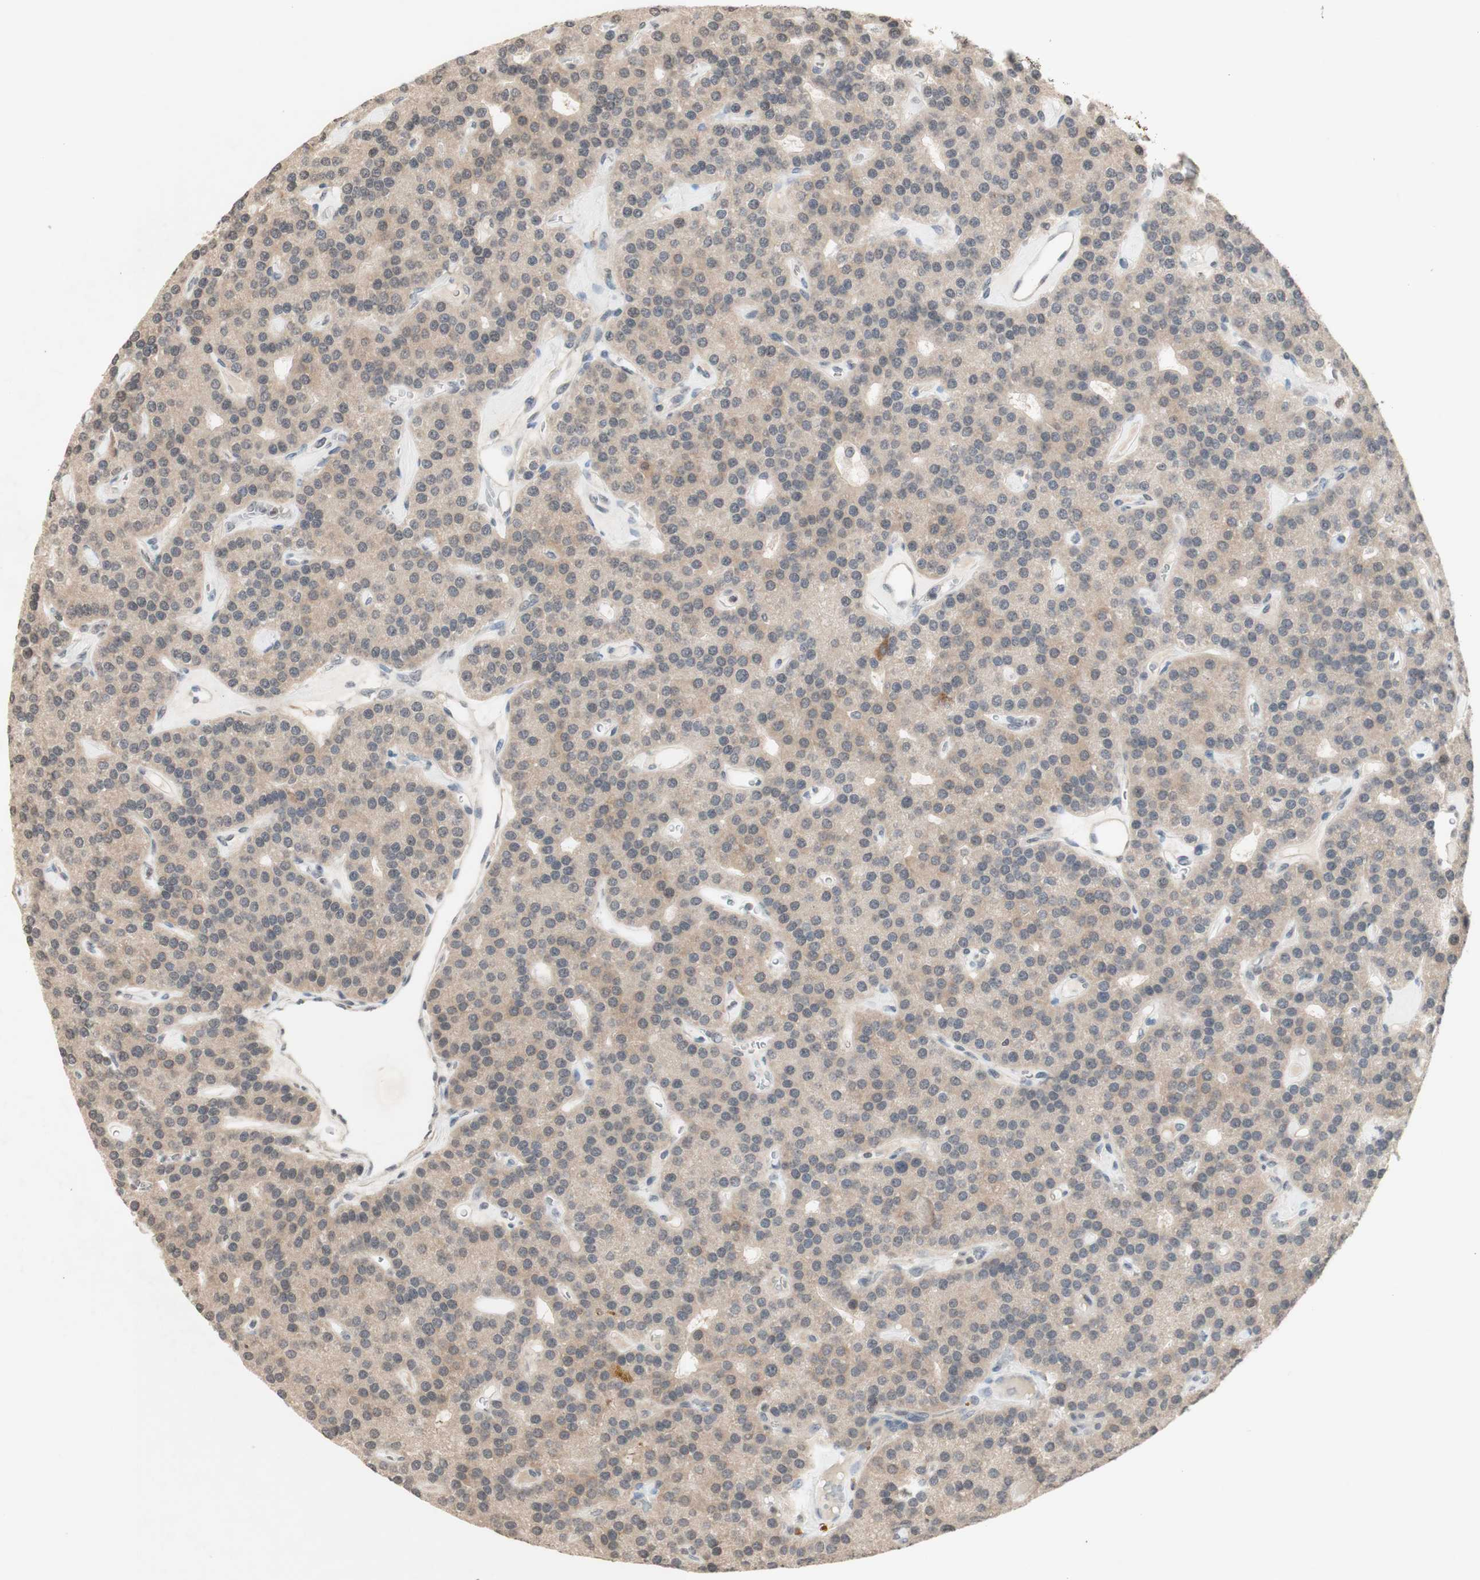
{"staining": {"intensity": "weak", "quantity": ">75%", "location": "cytoplasmic/membranous"}, "tissue": "parathyroid gland", "cell_type": "Glandular cells", "image_type": "normal", "snomed": [{"axis": "morphology", "description": "Normal tissue, NOS"}, {"axis": "morphology", "description": "Adenoma, NOS"}, {"axis": "topography", "description": "Parathyroid gland"}], "caption": "Immunohistochemical staining of benign human parathyroid gland displays low levels of weak cytoplasmic/membranous positivity in approximately >75% of glandular cells.", "gene": "GLI1", "patient": {"sex": "female", "age": 86}}